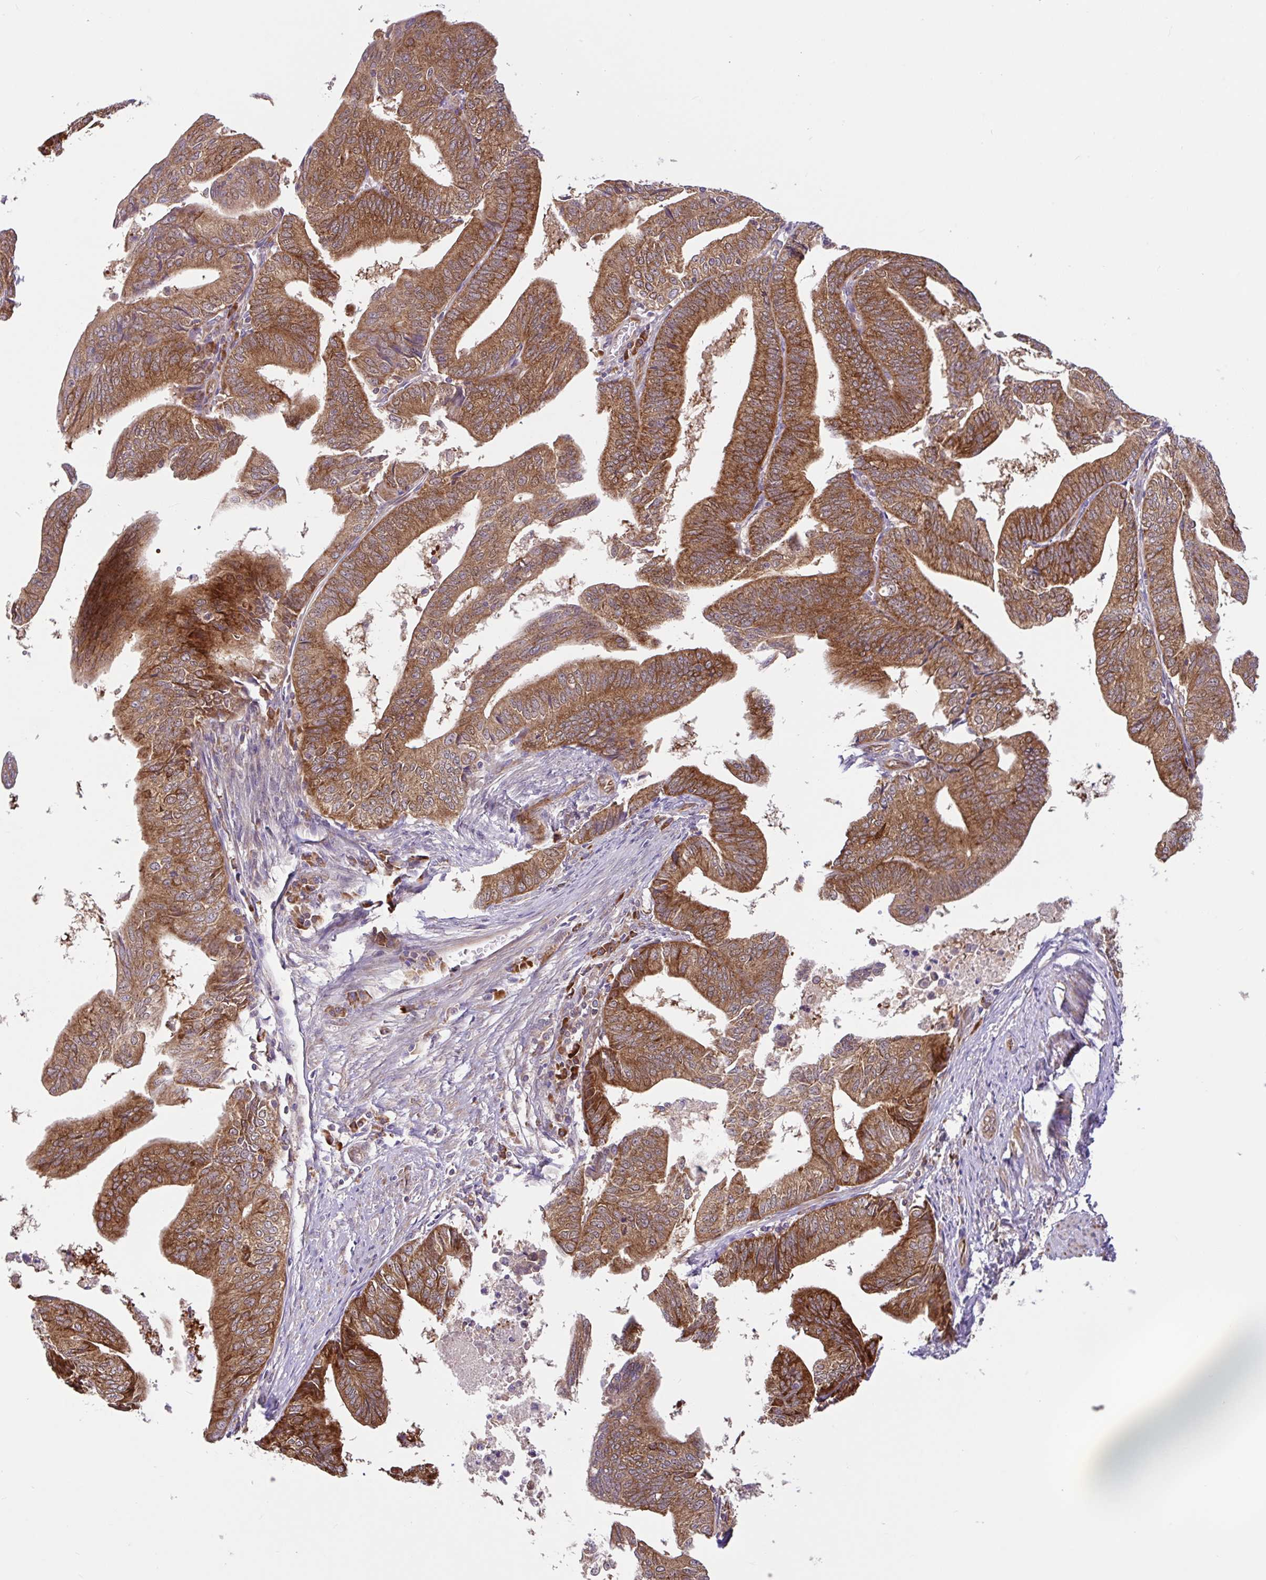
{"staining": {"intensity": "strong", "quantity": ">75%", "location": "cytoplasmic/membranous"}, "tissue": "endometrial cancer", "cell_type": "Tumor cells", "image_type": "cancer", "snomed": [{"axis": "morphology", "description": "Adenocarcinoma, NOS"}, {"axis": "topography", "description": "Endometrium"}], "caption": "Immunohistochemical staining of endometrial cancer (adenocarcinoma) displays high levels of strong cytoplasmic/membranous protein expression in approximately >75% of tumor cells. Nuclei are stained in blue.", "gene": "NTPCR", "patient": {"sex": "female", "age": 65}}